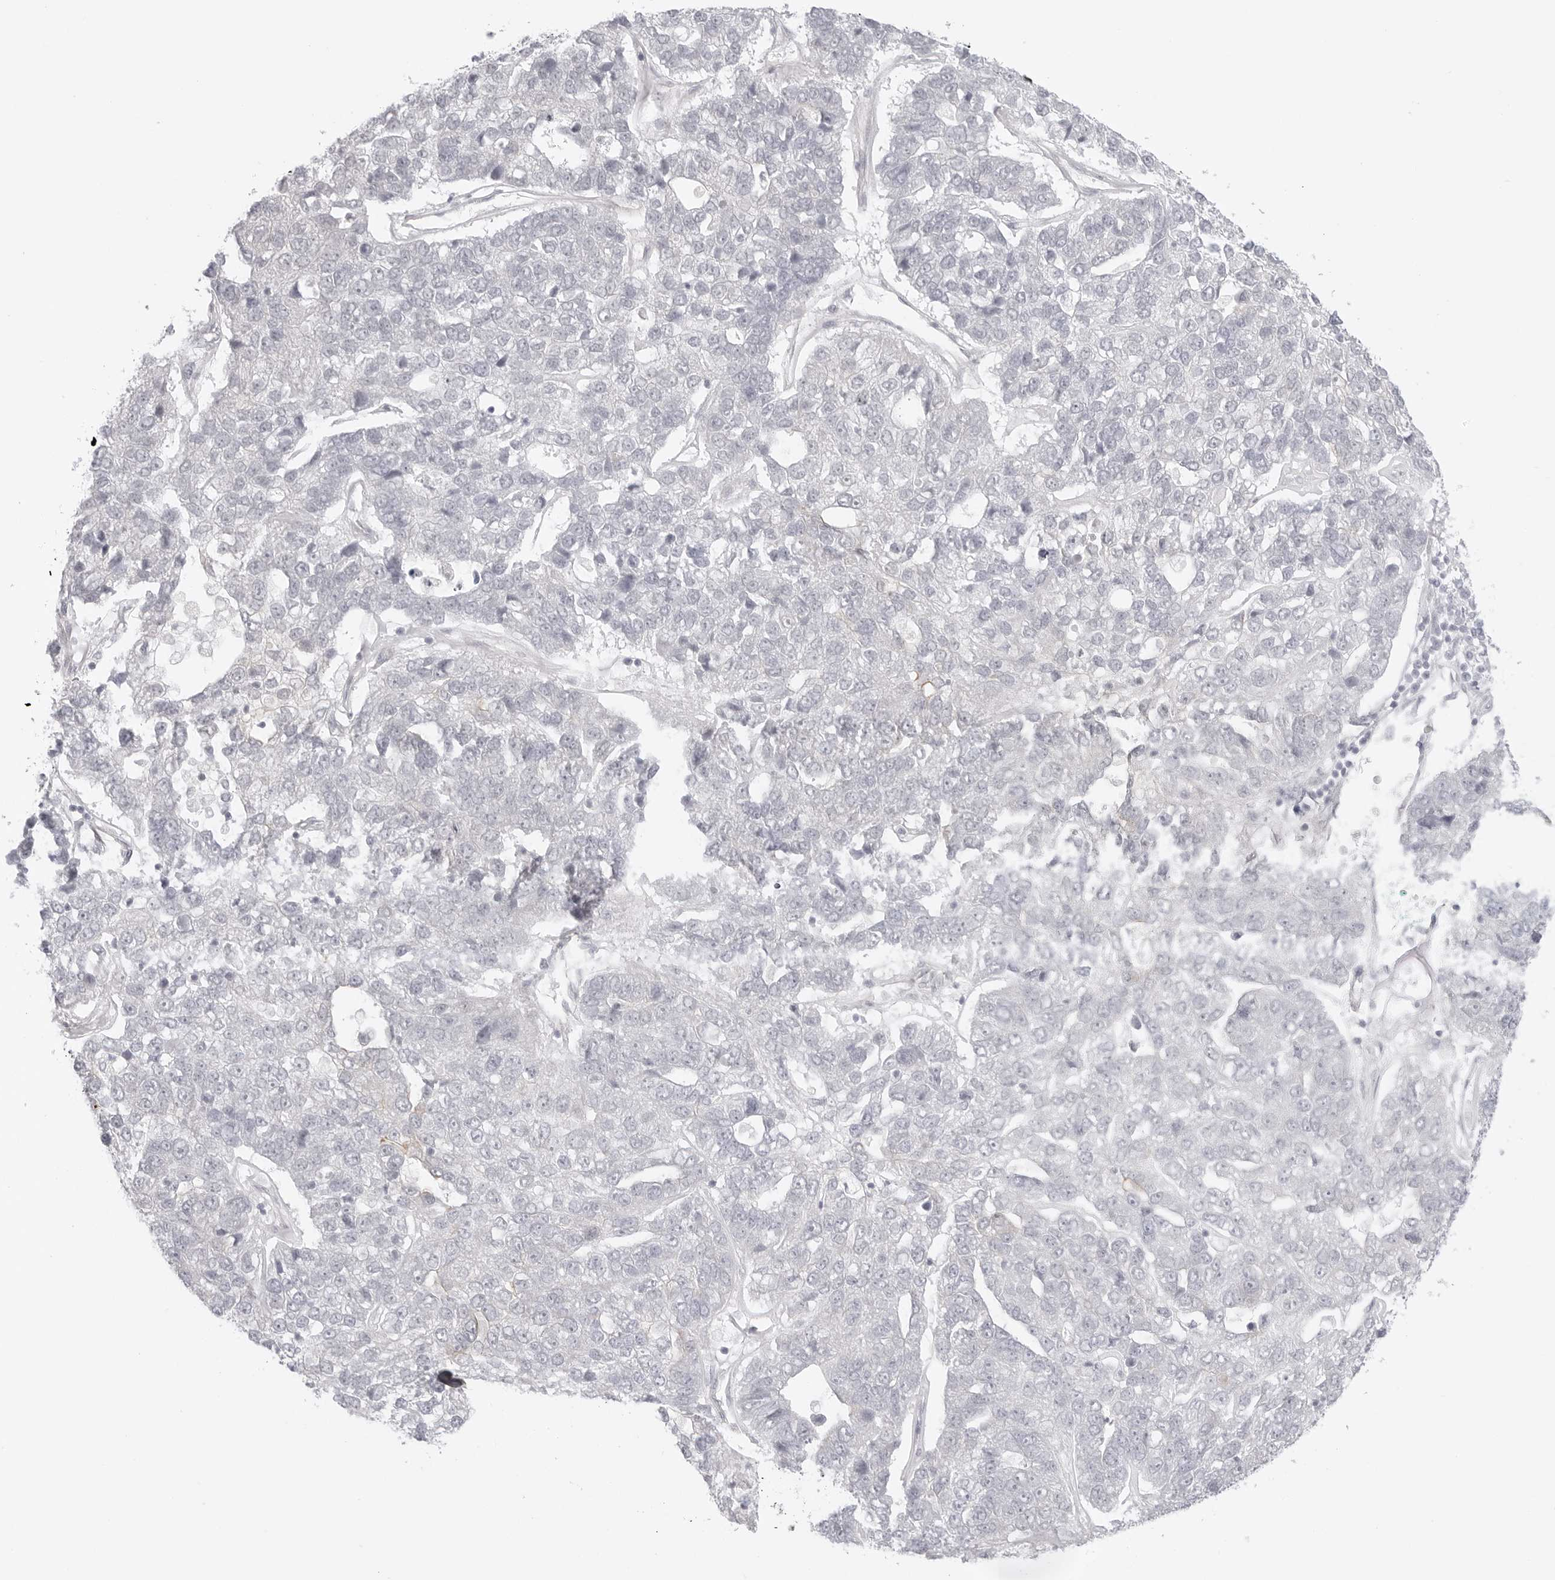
{"staining": {"intensity": "negative", "quantity": "none", "location": "none"}, "tissue": "pancreatic cancer", "cell_type": "Tumor cells", "image_type": "cancer", "snomed": [{"axis": "morphology", "description": "Adenocarcinoma, NOS"}, {"axis": "topography", "description": "Pancreas"}], "caption": "Immunohistochemical staining of pancreatic cancer (adenocarcinoma) exhibits no significant positivity in tumor cells. Nuclei are stained in blue.", "gene": "MED18", "patient": {"sex": "female", "age": 61}}